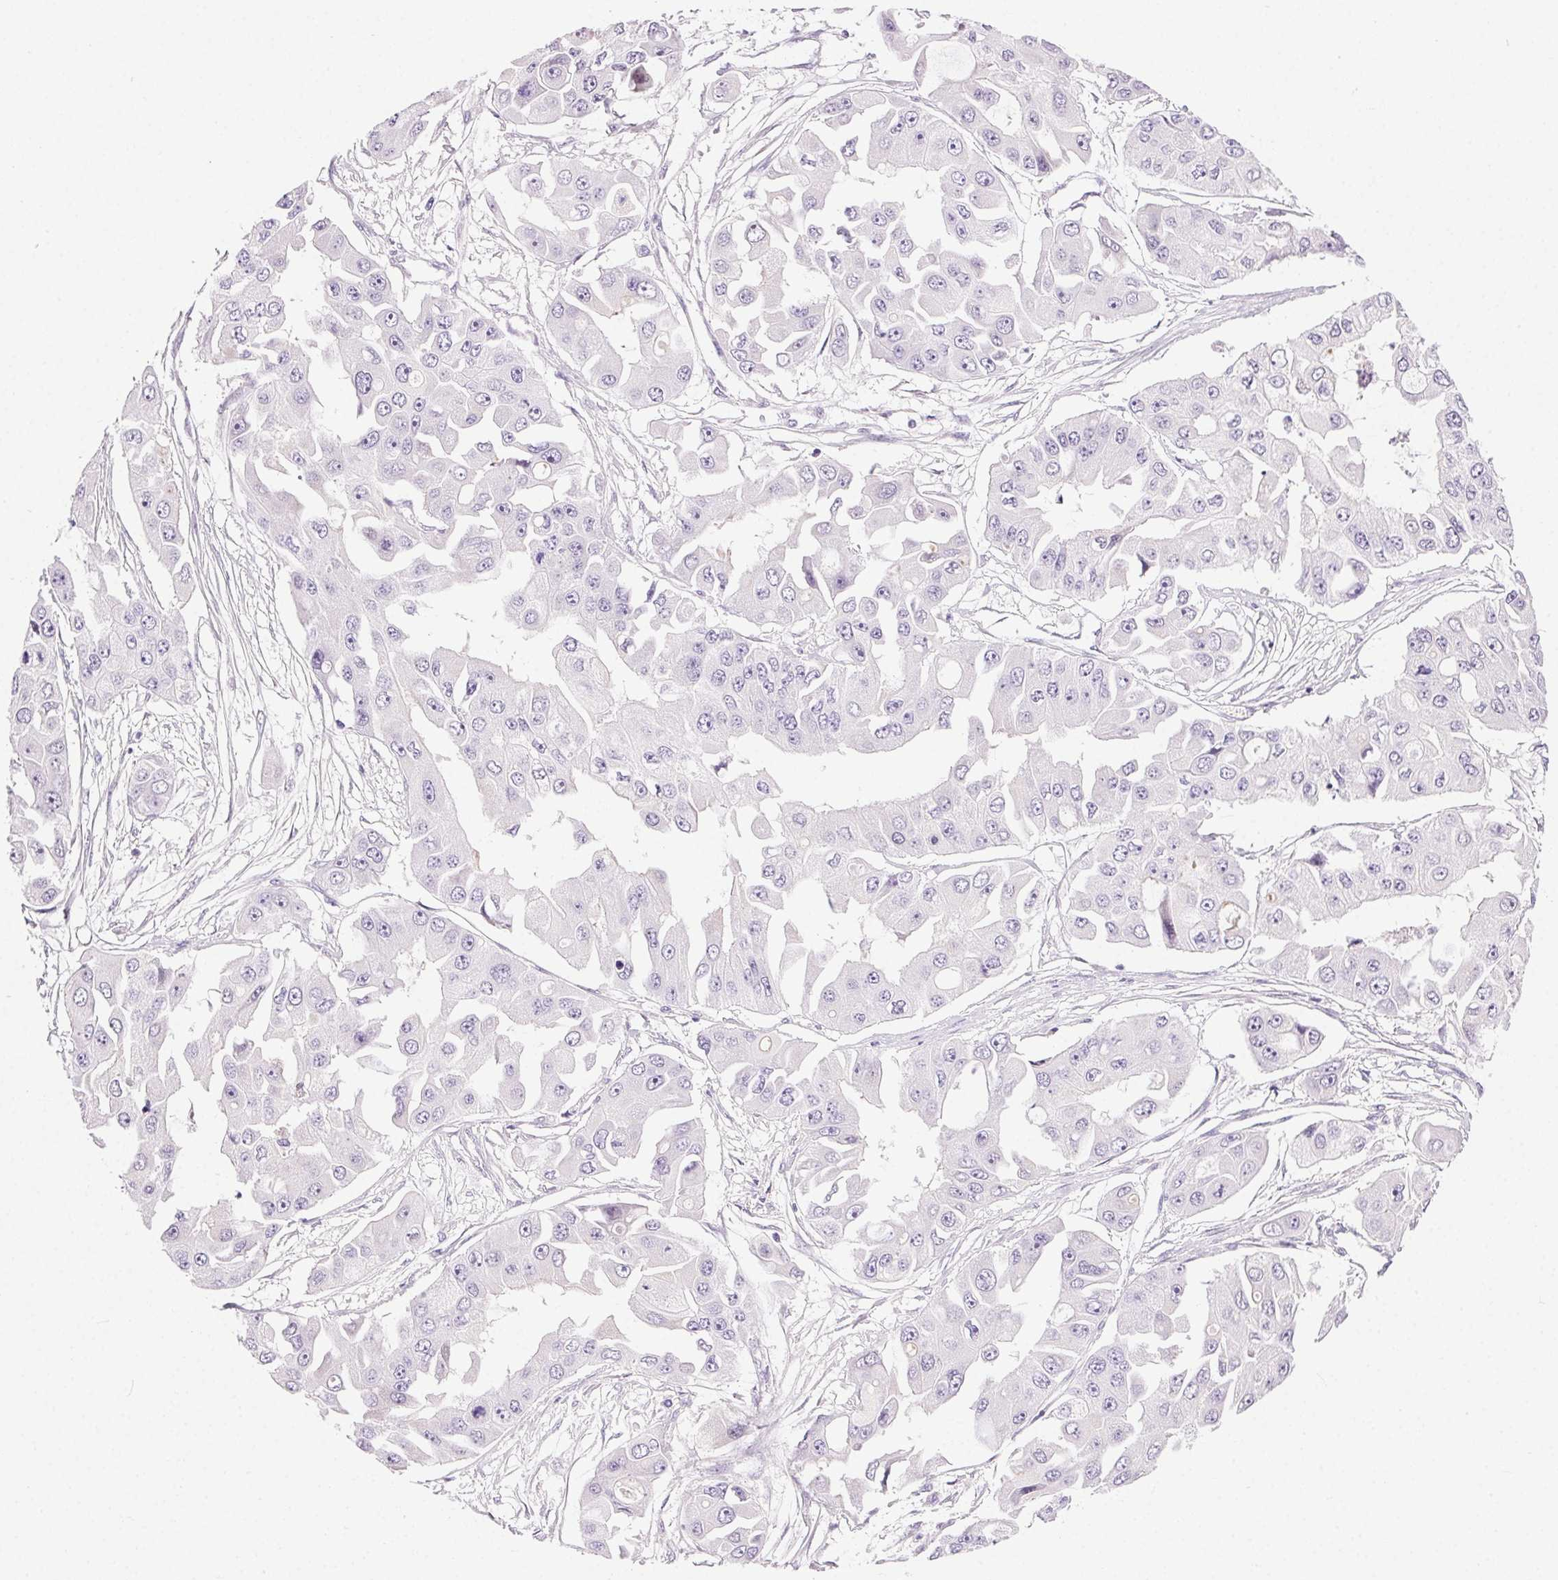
{"staining": {"intensity": "negative", "quantity": "none", "location": "none"}, "tissue": "ovarian cancer", "cell_type": "Tumor cells", "image_type": "cancer", "snomed": [{"axis": "morphology", "description": "Cystadenocarcinoma, serous, NOS"}, {"axis": "topography", "description": "Ovary"}], "caption": "Immunohistochemistry photomicrograph of serous cystadenocarcinoma (ovarian) stained for a protein (brown), which shows no staining in tumor cells.", "gene": "SYT11", "patient": {"sex": "female", "age": 56}}